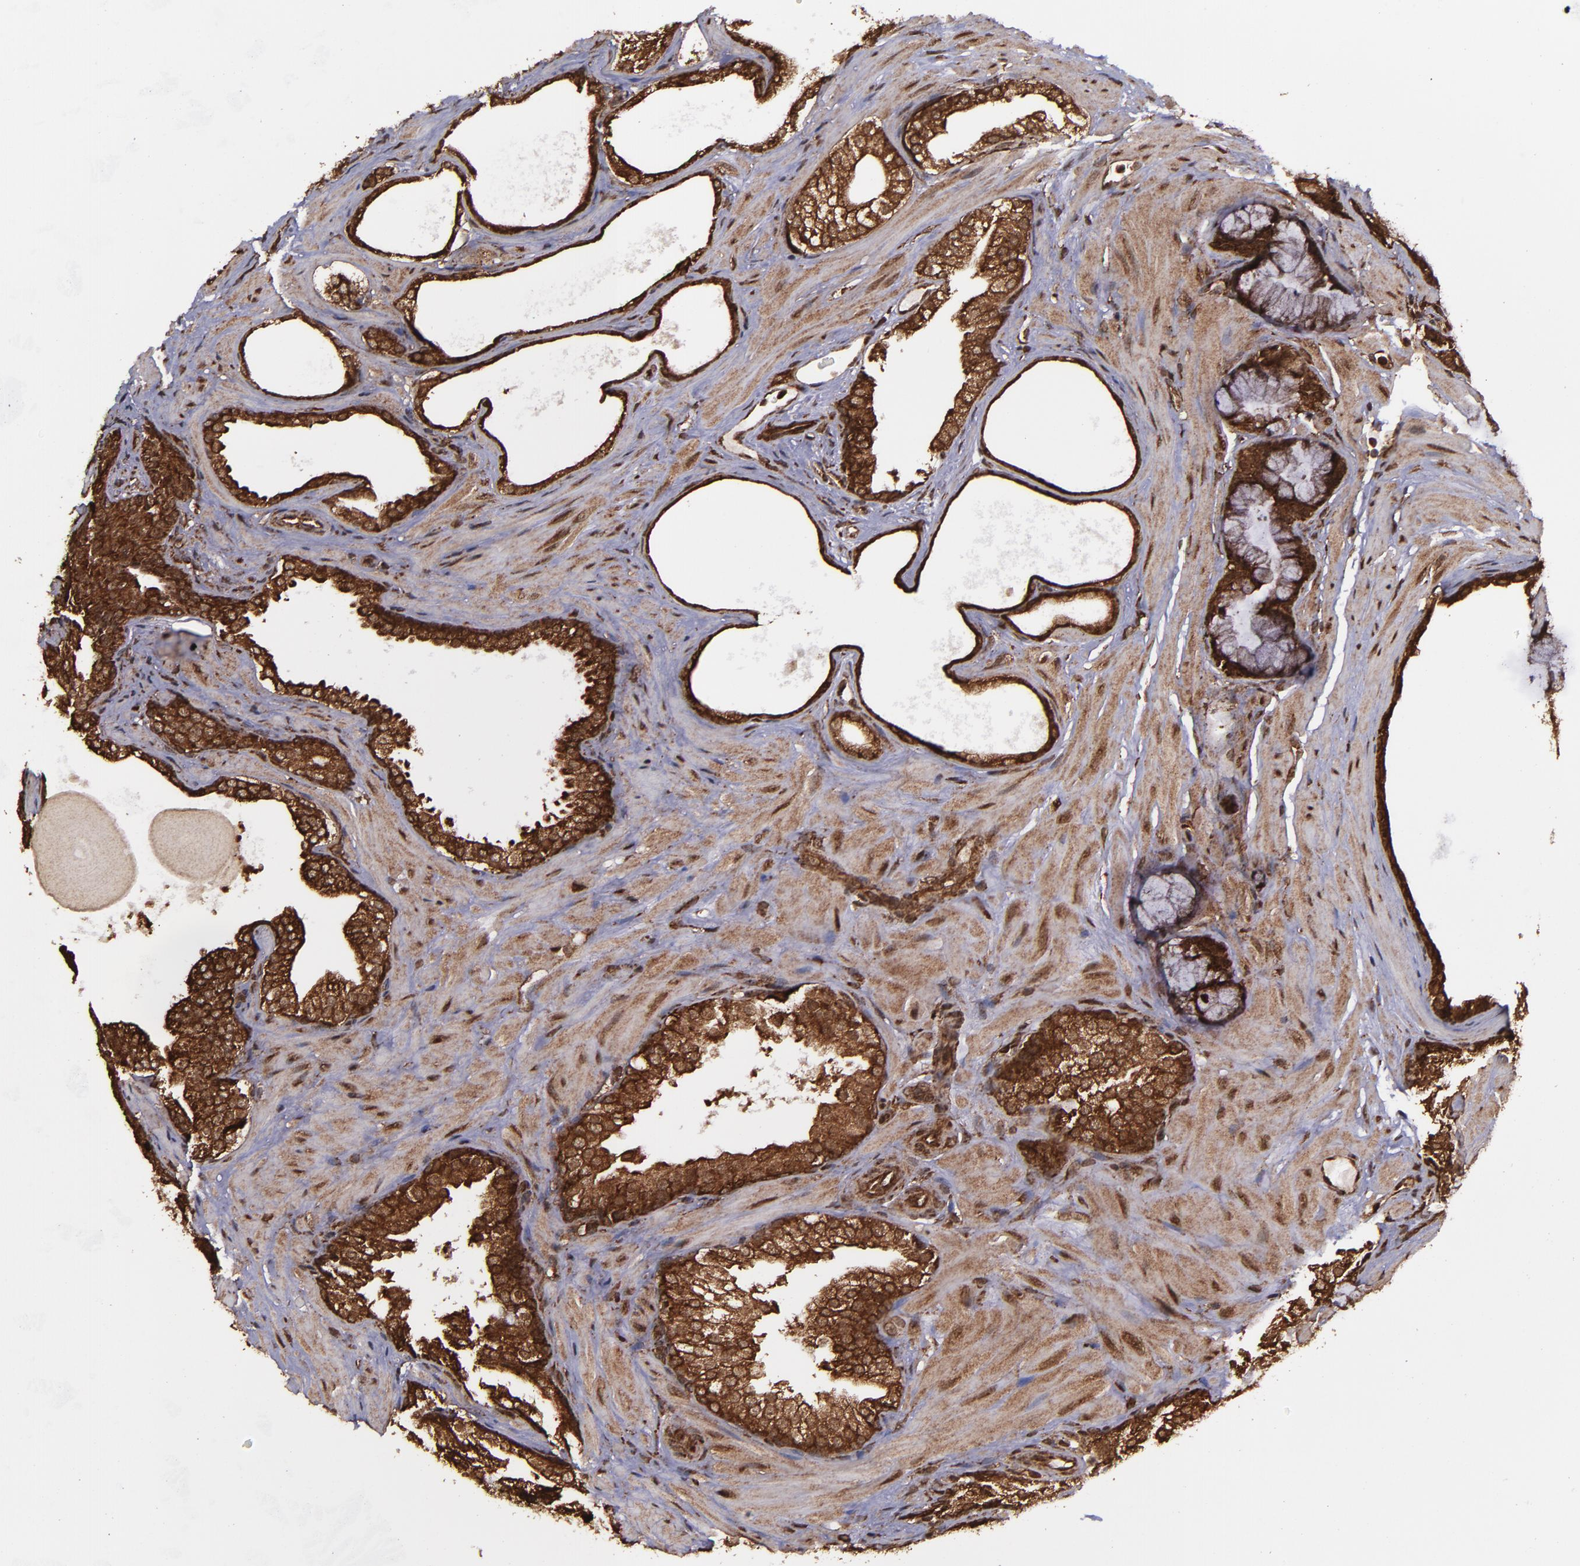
{"staining": {"intensity": "strong", "quantity": ">75%", "location": "cytoplasmic/membranous,nuclear"}, "tissue": "prostate cancer", "cell_type": "Tumor cells", "image_type": "cancer", "snomed": [{"axis": "morphology", "description": "Adenocarcinoma, Low grade"}, {"axis": "topography", "description": "Prostate"}], "caption": "Brown immunohistochemical staining in prostate cancer exhibits strong cytoplasmic/membranous and nuclear expression in approximately >75% of tumor cells.", "gene": "EIF4ENIF1", "patient": {"sex": "male", "age": 69}}